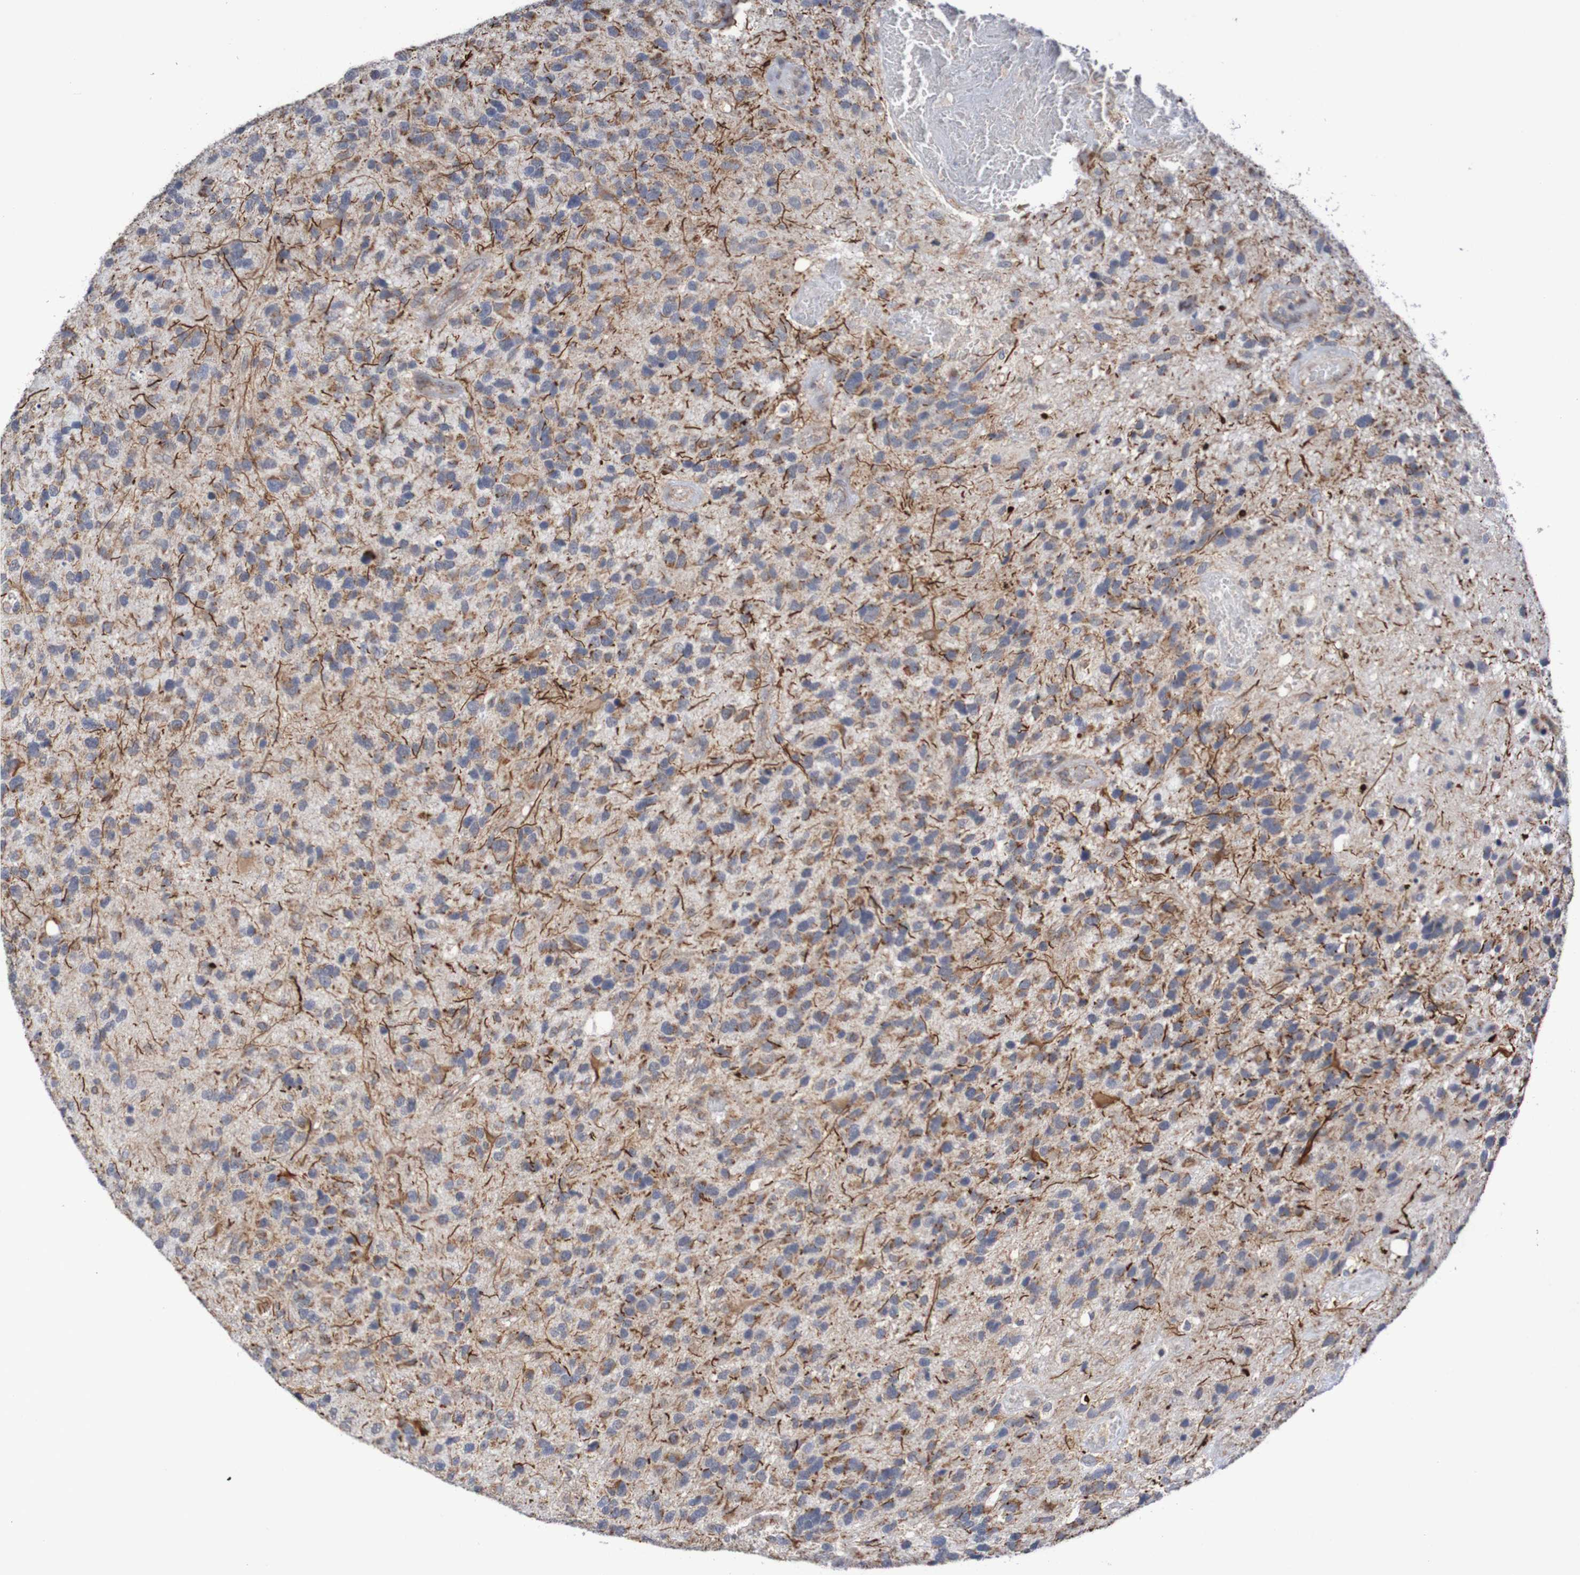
{"staining": {"intensity": "negative", "quantity": "none", "location": "none"}, "tissue": "glioma", "cell_type": "Tumor cells", "image_type": "cancer", "snomed": [{"axis": "morphology", "description": "Glioma, malignant, High grade"}, {"axis": "topography", "description": "Brain"}], "caption": "Protein analysis of glioma displays no significant positivity in tumor cells.", "gene": "DVL1", "patient": {"sex": "female", "age": 58}}